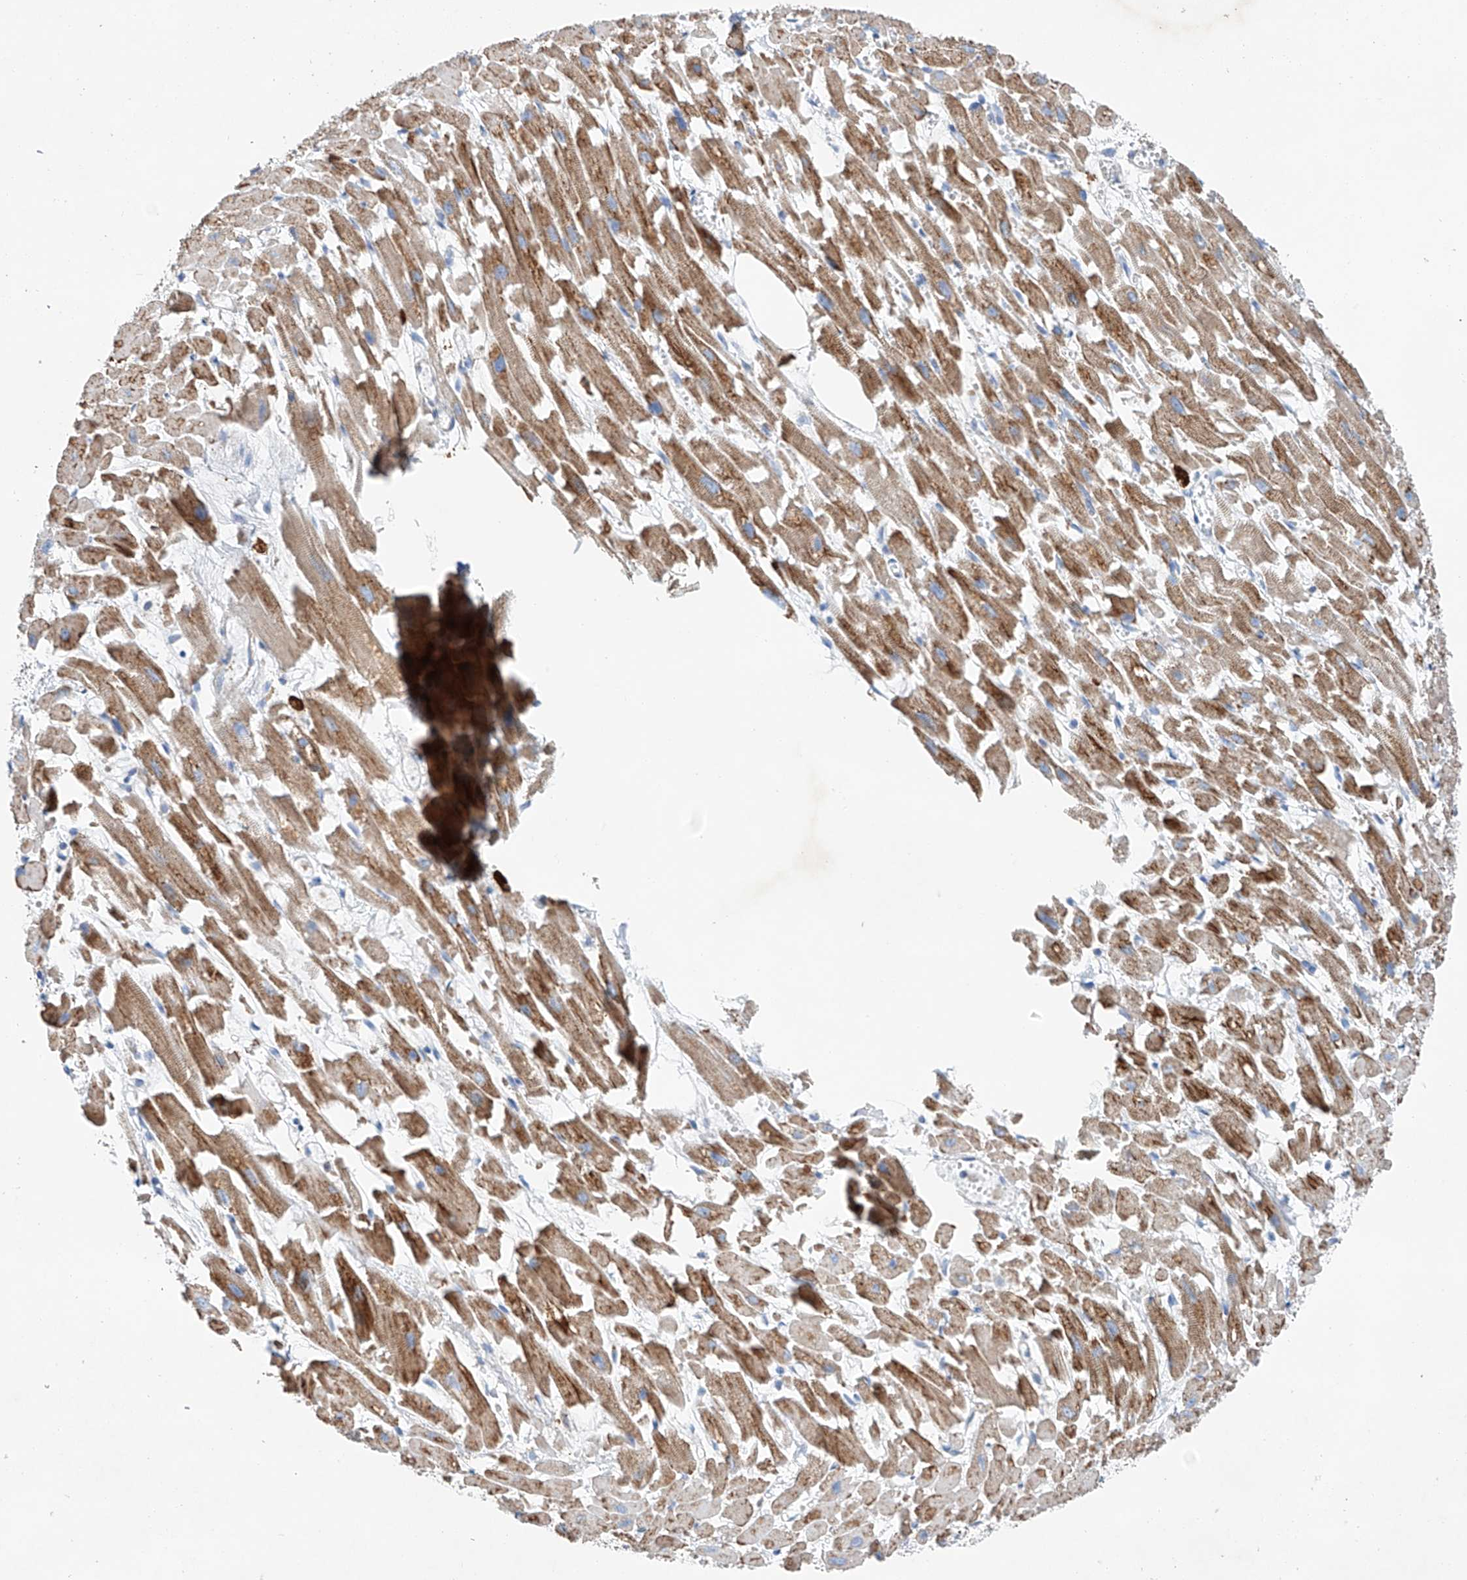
{"staining": {"intensity": "moderate", "quantity": ">75%", "location": "cytoplasmic/membranous"}, "tissue": "heart muscle", "cell_type": "Cardiomyocytes", "image_type": "normal", "snomed": [{"axis": "morphology", "description": "Normal tissue, NOS"}, {"axis": "topography", "description": "Heart"}], "caption": "About >75% of cardiomyocytes in normal human heart muscle show moderate cytoplasmic/membranous protein staining as visualized by brown immunohistochemical staining.", "gene": "KLF15", "patient": {"sex": "female", "age": 64}}